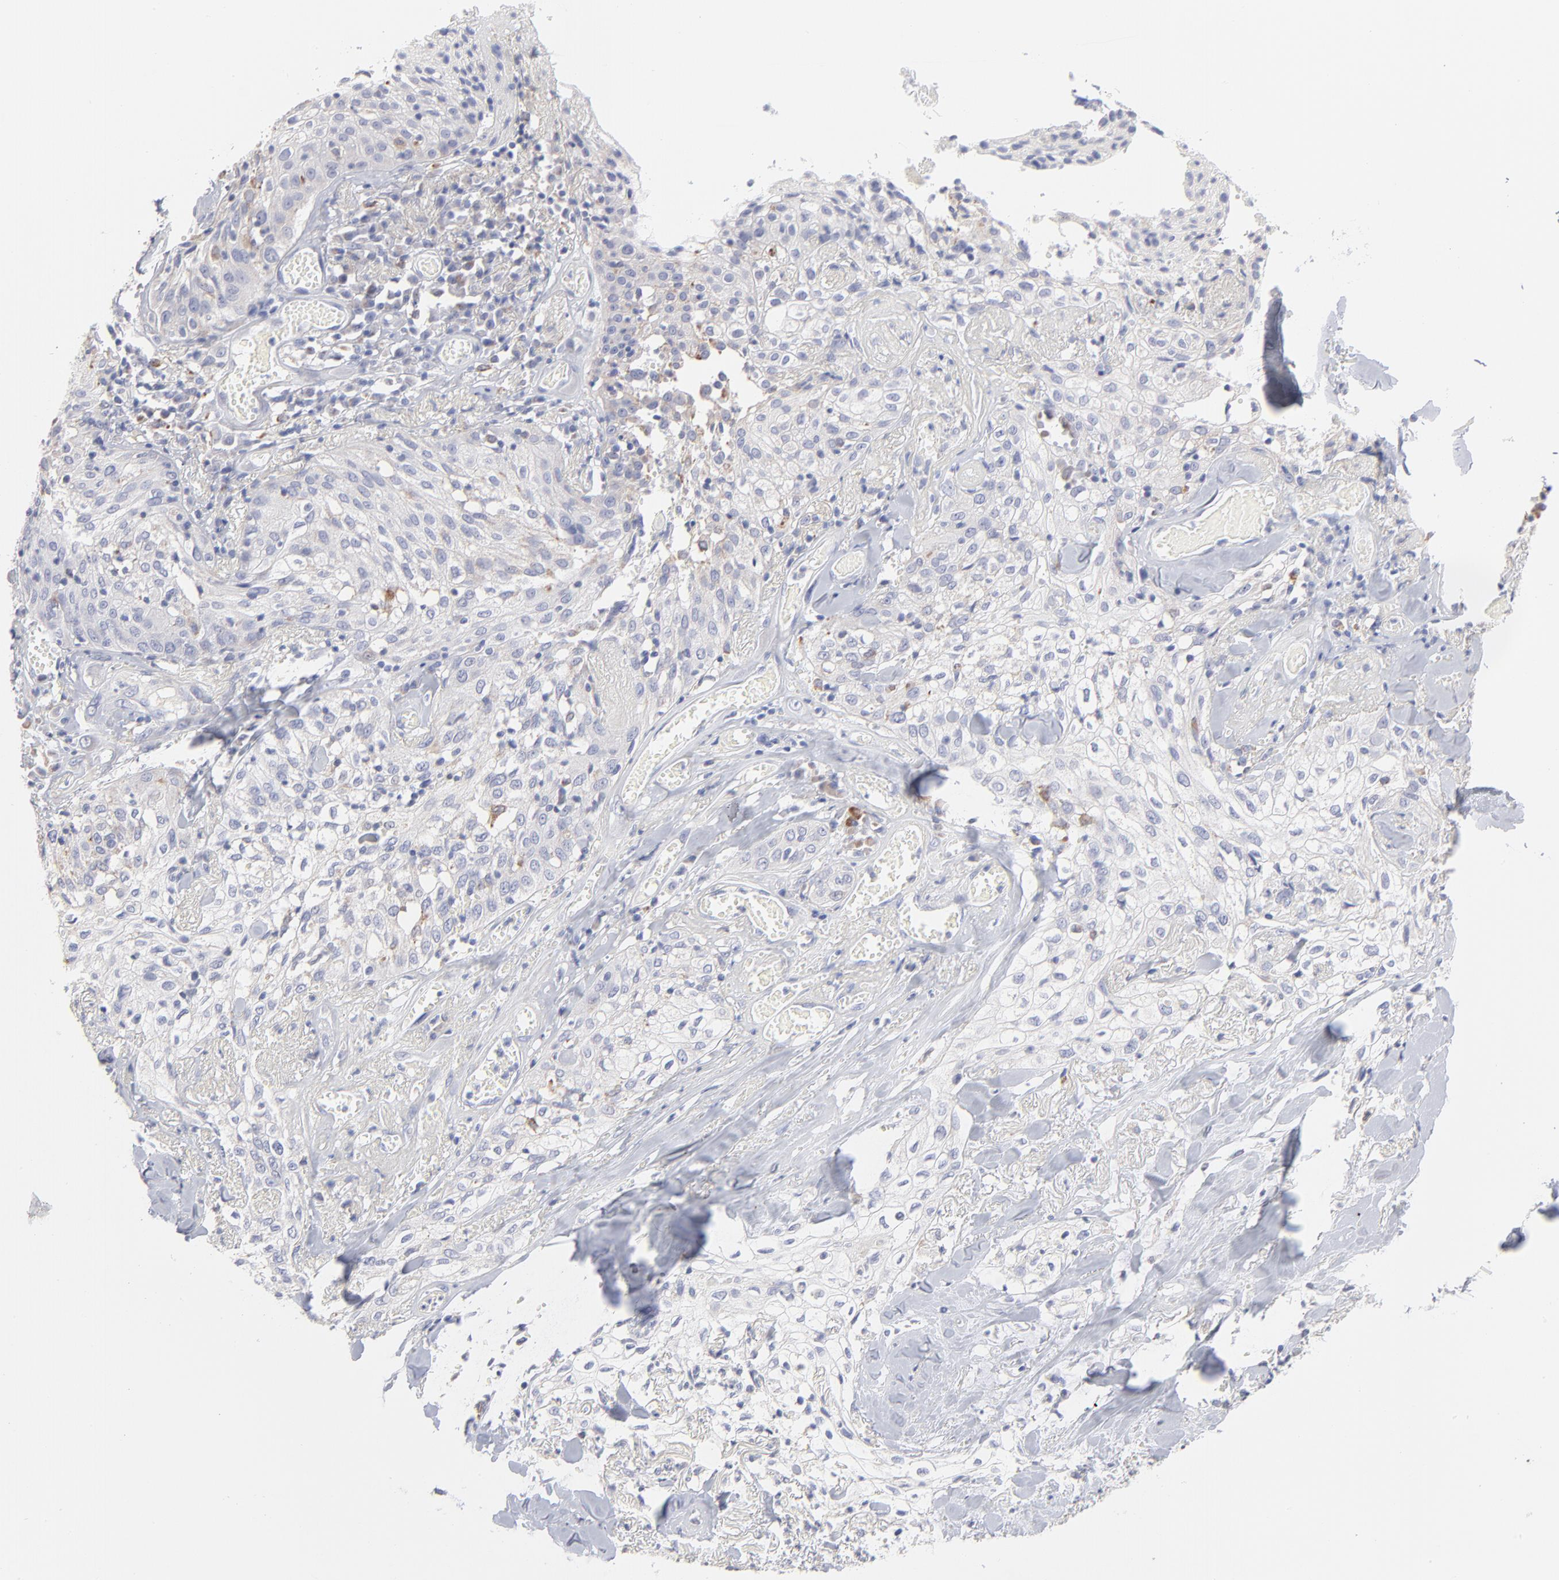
{"staining": {"intensity": "negative", "quantity": "none", "location": "none"}, "tissue": "skin cancer", "cell_type": "Tumor cells", "image_type": "cancer", "snomed": [{"axis": "morphology", "description": "Squamous cell carcinoma, NOS"}, {"axis": "topography", "description": "Skin"}], "caption": "Immunohistochemistry image of skin cancer (squamous cell carcinoma) stained for a protein (brown), which displays no staining in tumor cells.", "gene": "TST", "patient": {"sex": "male", "age": 65}}